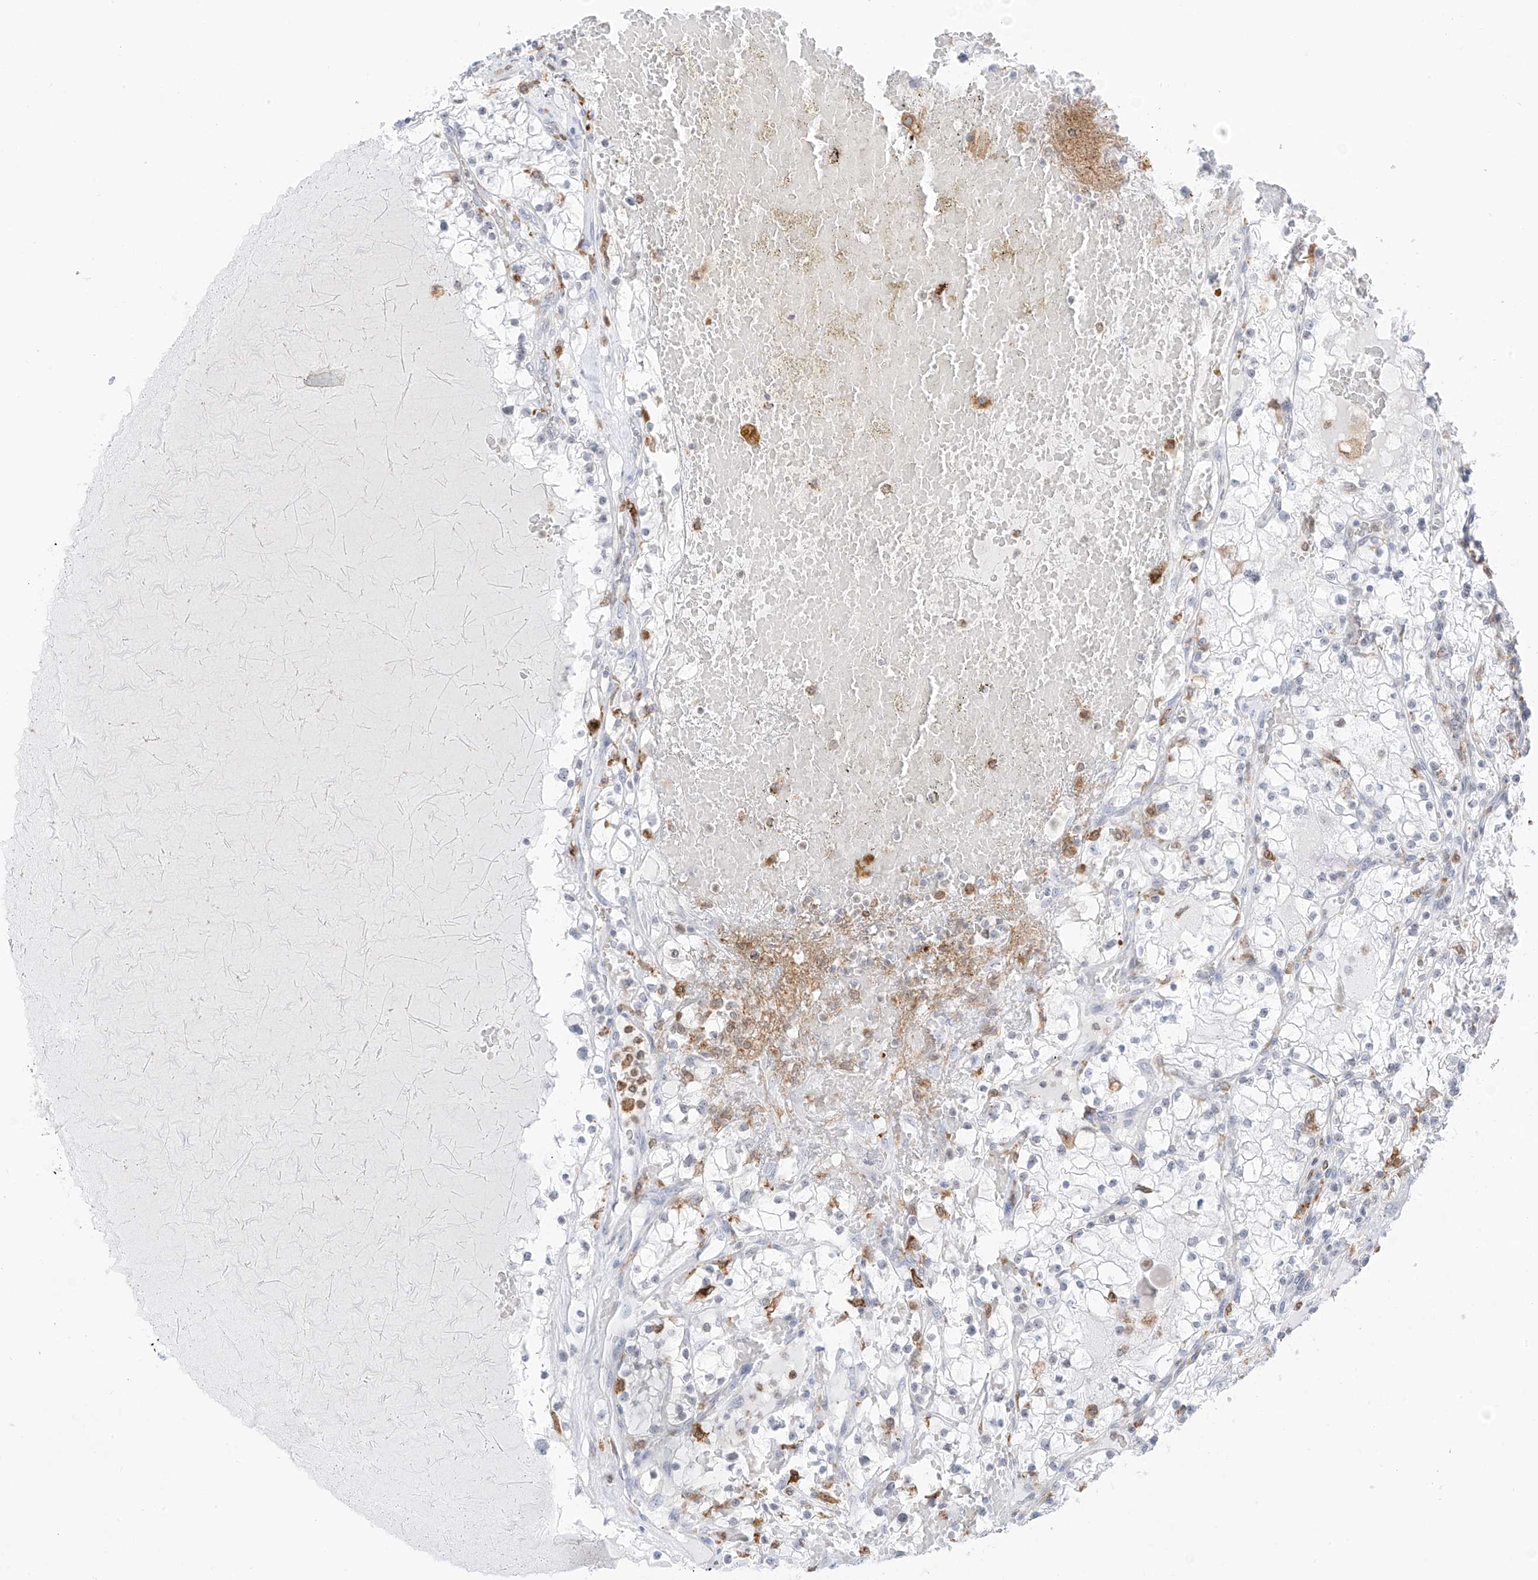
{"staining": {"intensity": "negative", "quantity": "none", "location": "none"}, "tissue": "renal cancer", "cell_type": "Tumor cells", "image_type": "cancer", "snomed": [{"axis": "morphology", "description": "Normal tissue, NOS"}, {"axis": "morphology", "description": "Adenocarcinoma, NOS"}, {"axis": "topography", "description": "Kidney"}], "caption": "Tumor cells show no significant staining in renal cancer (adenocarcinoma).", "gene": "TBXAS1", "patient": {"sex": "male", "age": 68}}